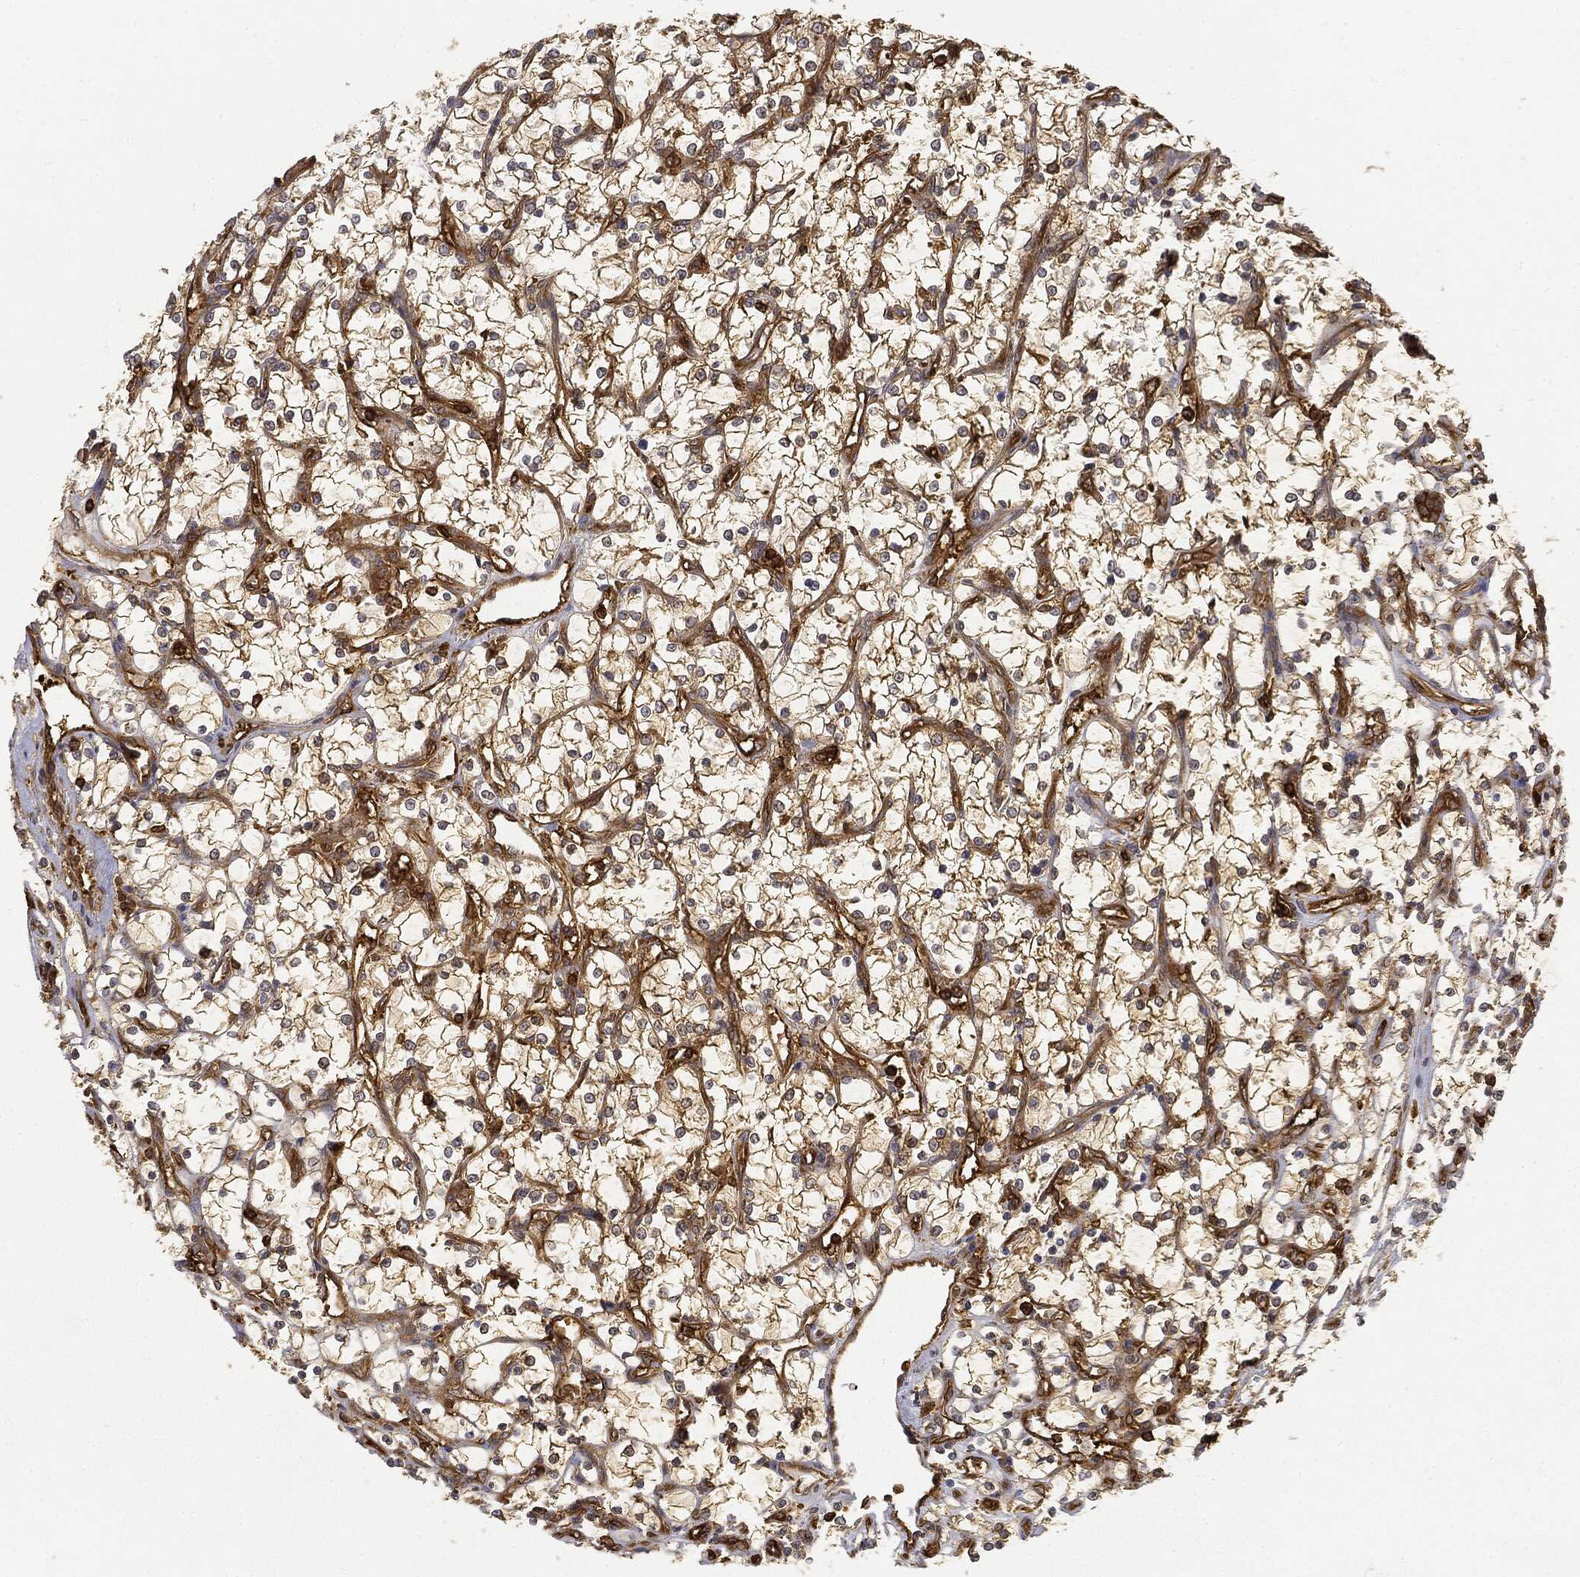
{"staining": {"intensity": "strong", "quantity": ">75%", "location": "cytoplasmic/membranous"}, "tissue": "renal cancer", "cell_type": "Tumor cells", "image_type": "cancer", "snomed": [{"axis": "morphology", "description": "Adenocarcinoma, NOS"}, {"axis": "topography", "description": "Kidney"}], "caption": "DAB (3,3'-diaminobenzidine) immunohistochemical staining of human adenocarcinoma (renal) shows strong cytoplasmic/membranous protein positivity in approximately >75% of tumor cells.", "gene": "WDR1", "patient": {"sex": "female", "age": 69}}